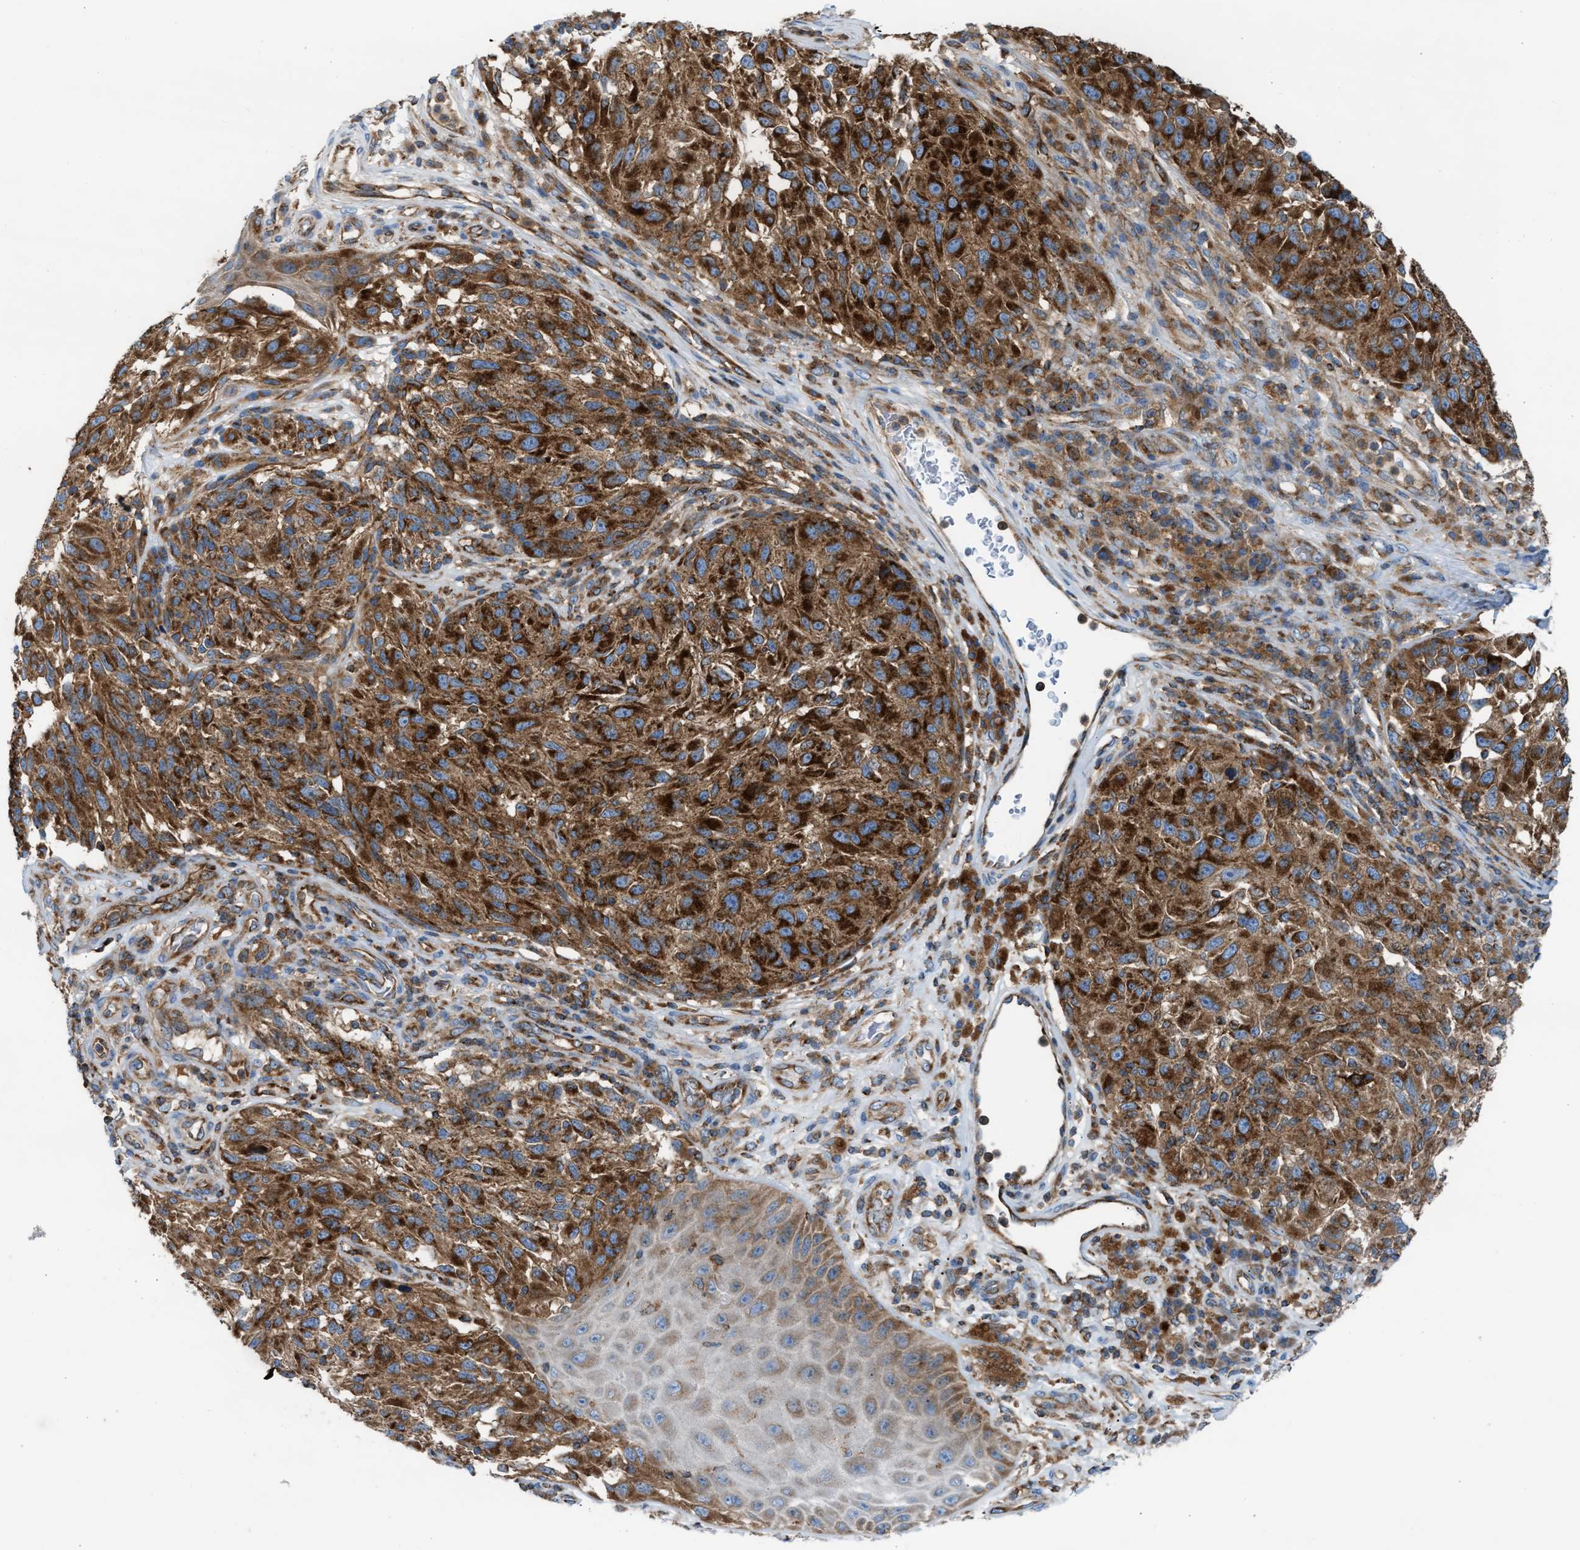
{"staining": {"intensity": "strong", "quantity": ">75%", "location": "cytoplasmic/membranous"}, "tissue": "melanoma", "cell_type": "Tumor cells", "image_type": "cancer", "snomed": [{"axis": "morphology", "description": "Malignant melanoma, NOS"}, {"axis": "topography", "description": "Skin"}], "caption": "Human melanoma stained for a protein (brown) displays strong cytoplasmic/membranous positive positivity in about >75% of tumor cells.", "gene": "TBC1D15", "patient": {"sex": "female", "age": 73}}